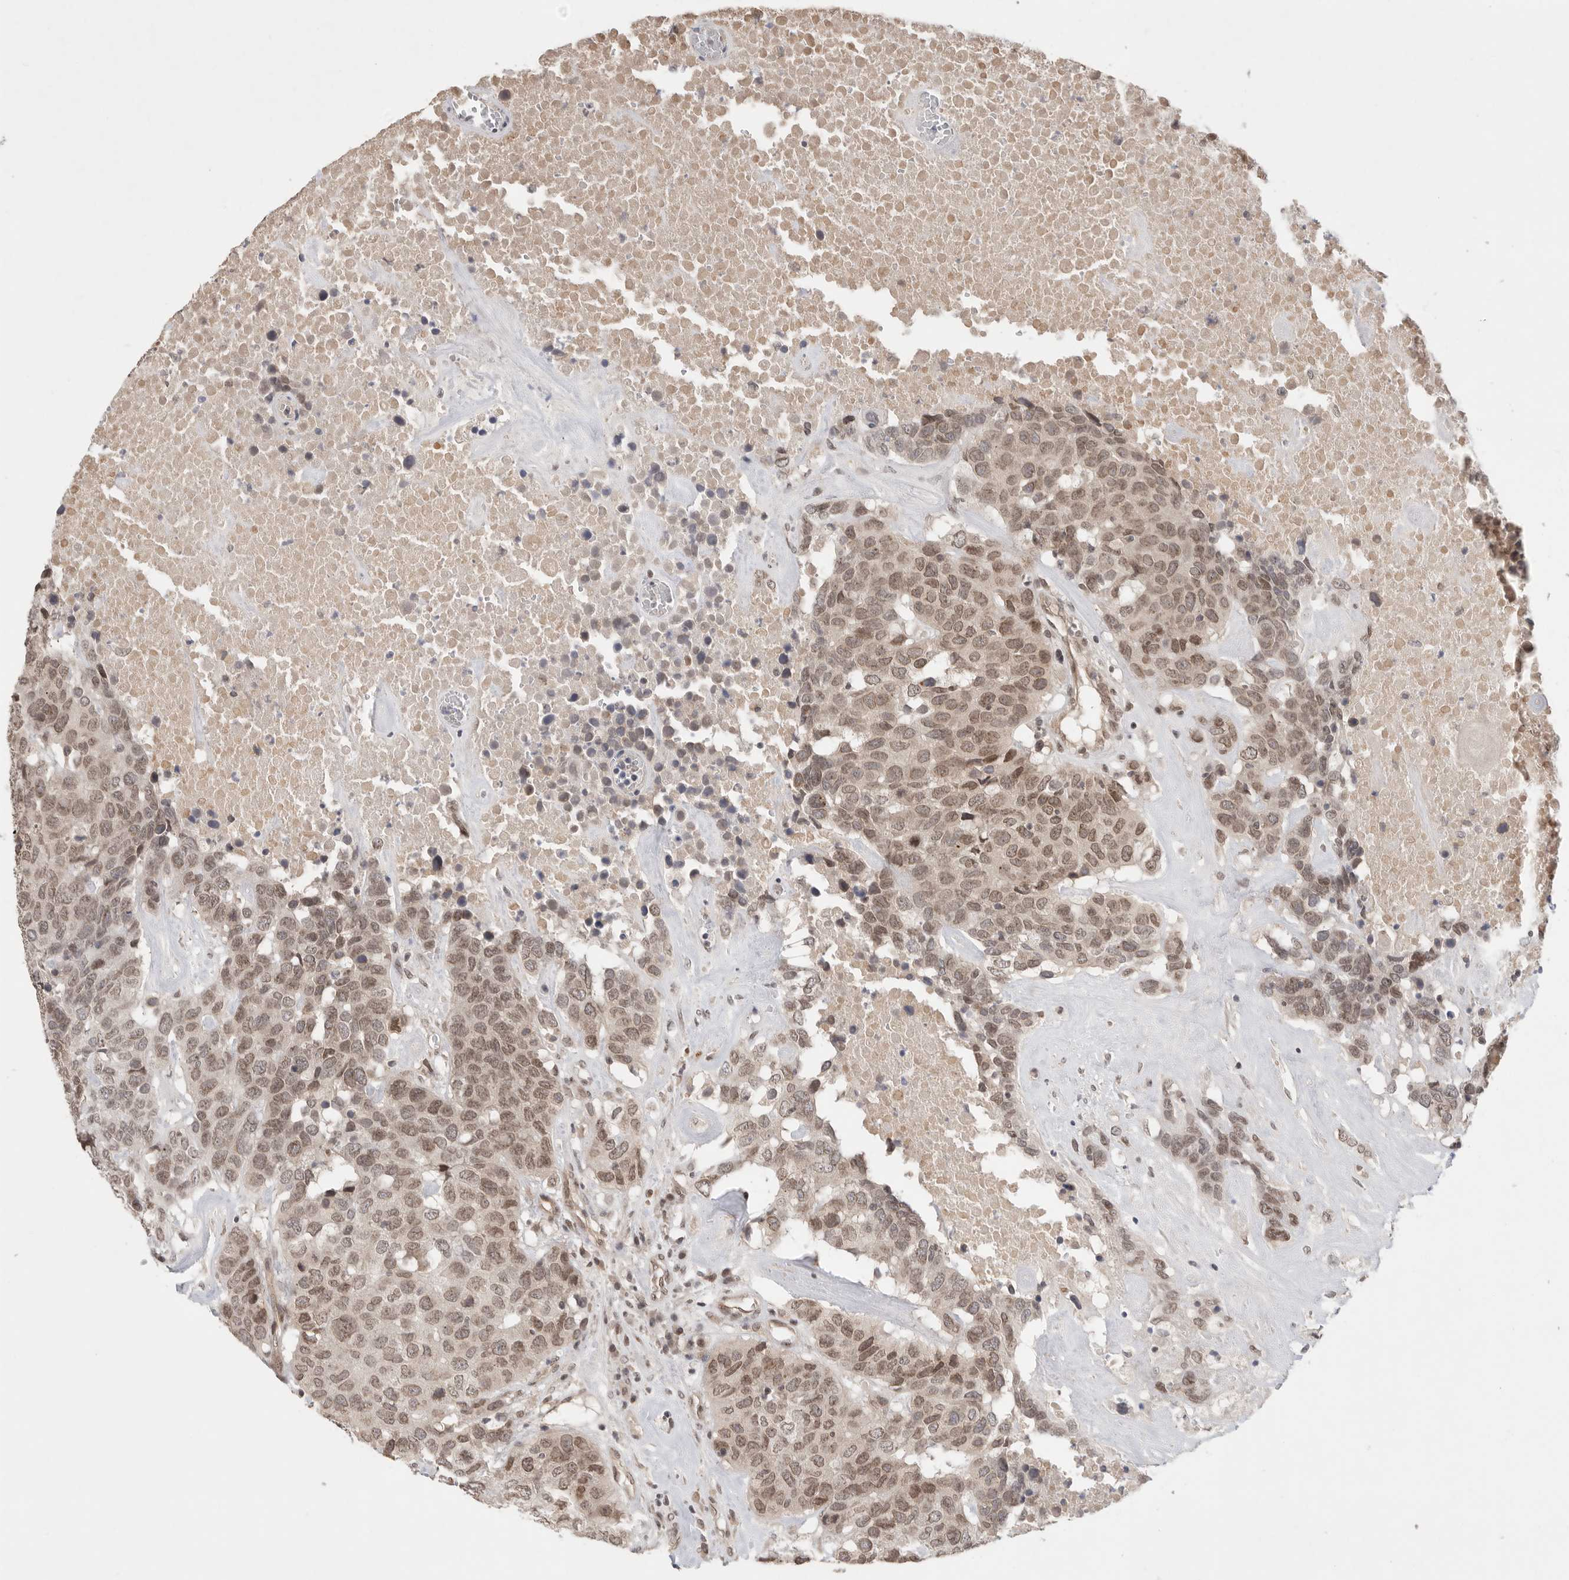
{"staining": {"intensity": "moderate", "quantity": "25%-75%", "location": "nuclear"}, "tissue": "head and neck cancer", "cell_type": "Tumor cells", "image_type": "cancer", "snomed": [{"axis": "morphology", "description": "Squamous cell carcinoma, NOS"}, {"axis": "topography", "description": "Head-Neck"}], "caption": "A brown stain shows moderate nuclear expression of a protein in human squamous cell carcinoma (head and neck) tumor cells.", "gene": "LEMD3", "patient": {"sex": "male", "age": 66}}